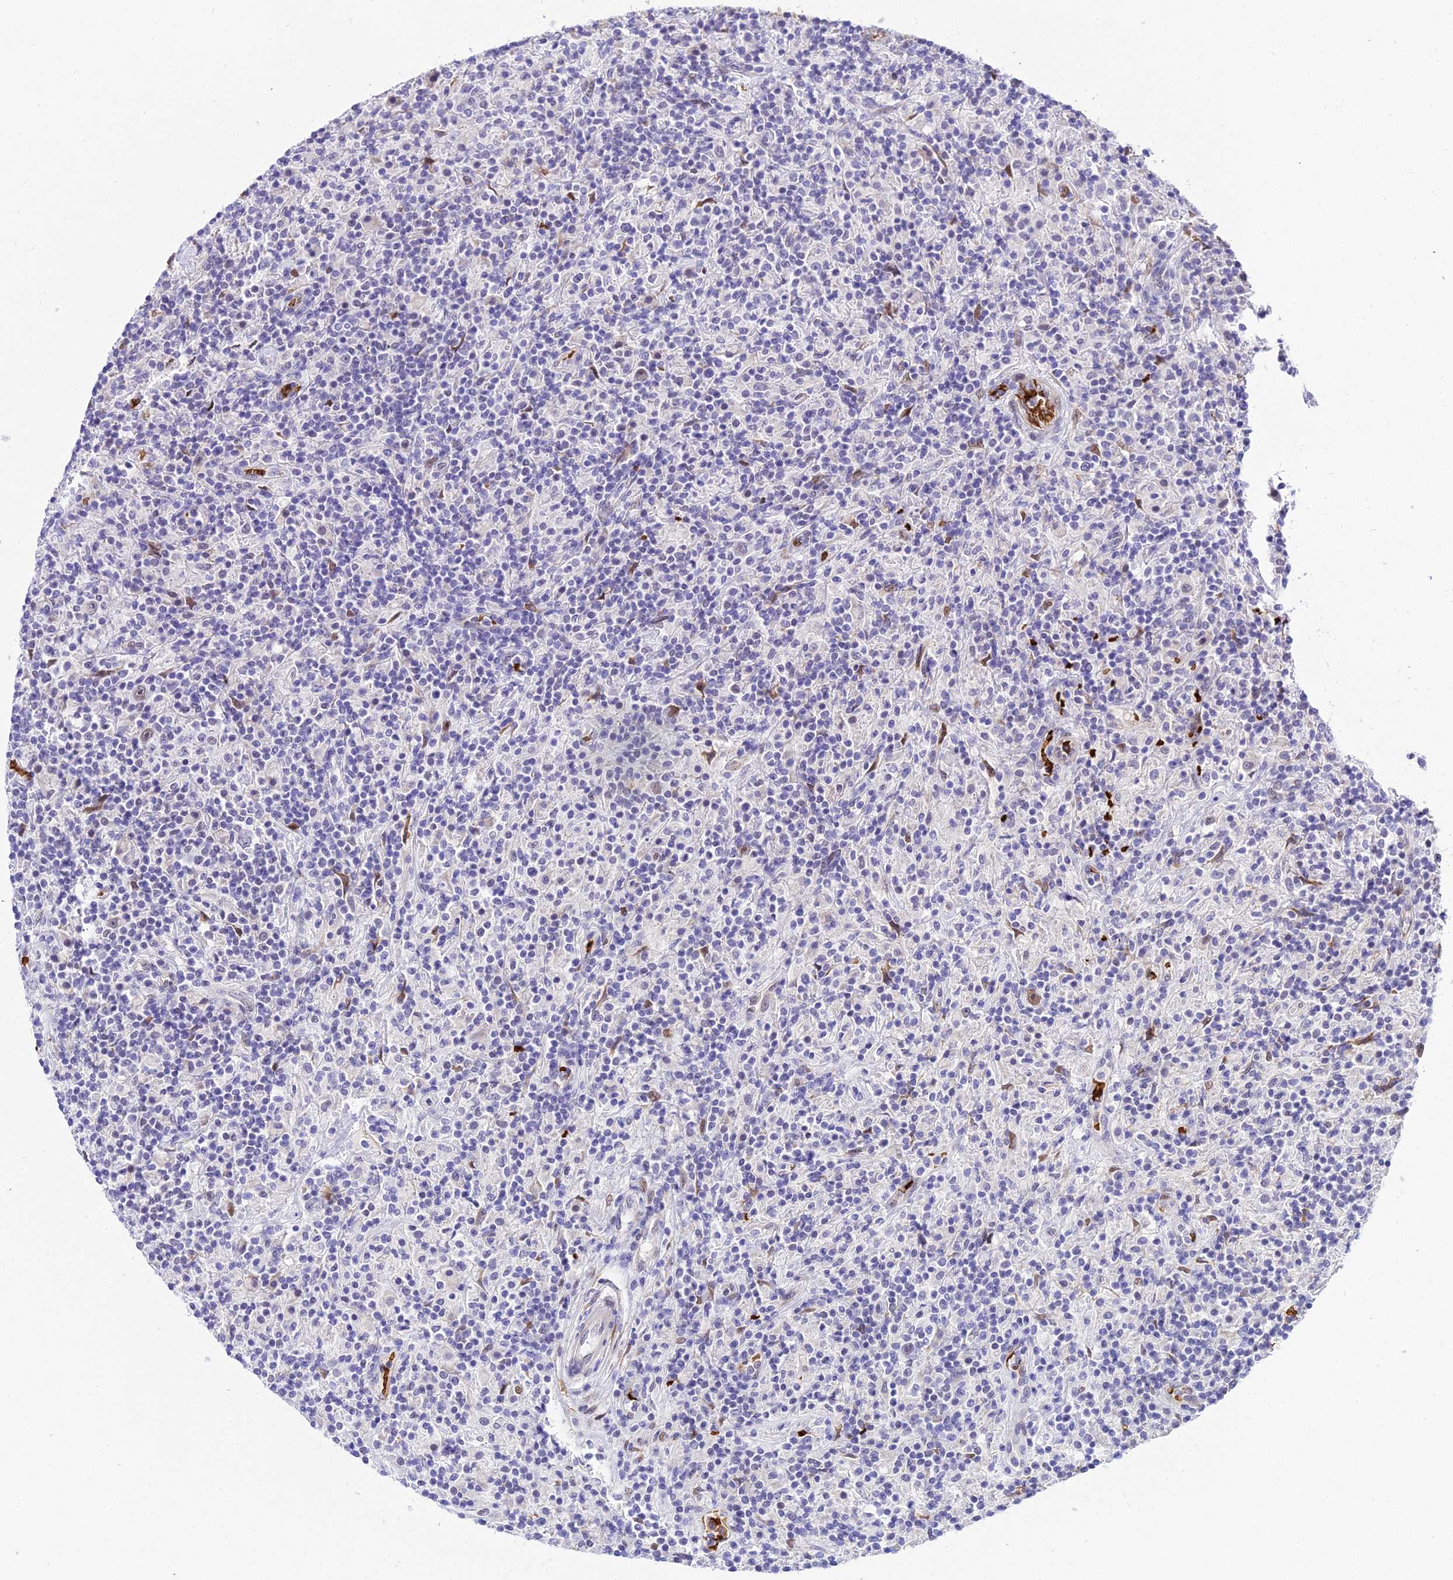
{"staining": {"intensity": "moderate", "quantity": "<25%", "location": "nuclear"}, "tissue": "lymphoma", "cell_type": "Tumor cells", "image_type": "cancer", "snomed": [{"axis": "morphology", "description": "Hodgkin's disease, NOS"}, {"axis": "topography", "description": "Lymph node"}], "caption": "Lymphoma stained for a protein demonstrates moderate nuclear positivity in tumor cells.", "gene": "BCL9", "patient": {"sex": "male", "age": 70}}